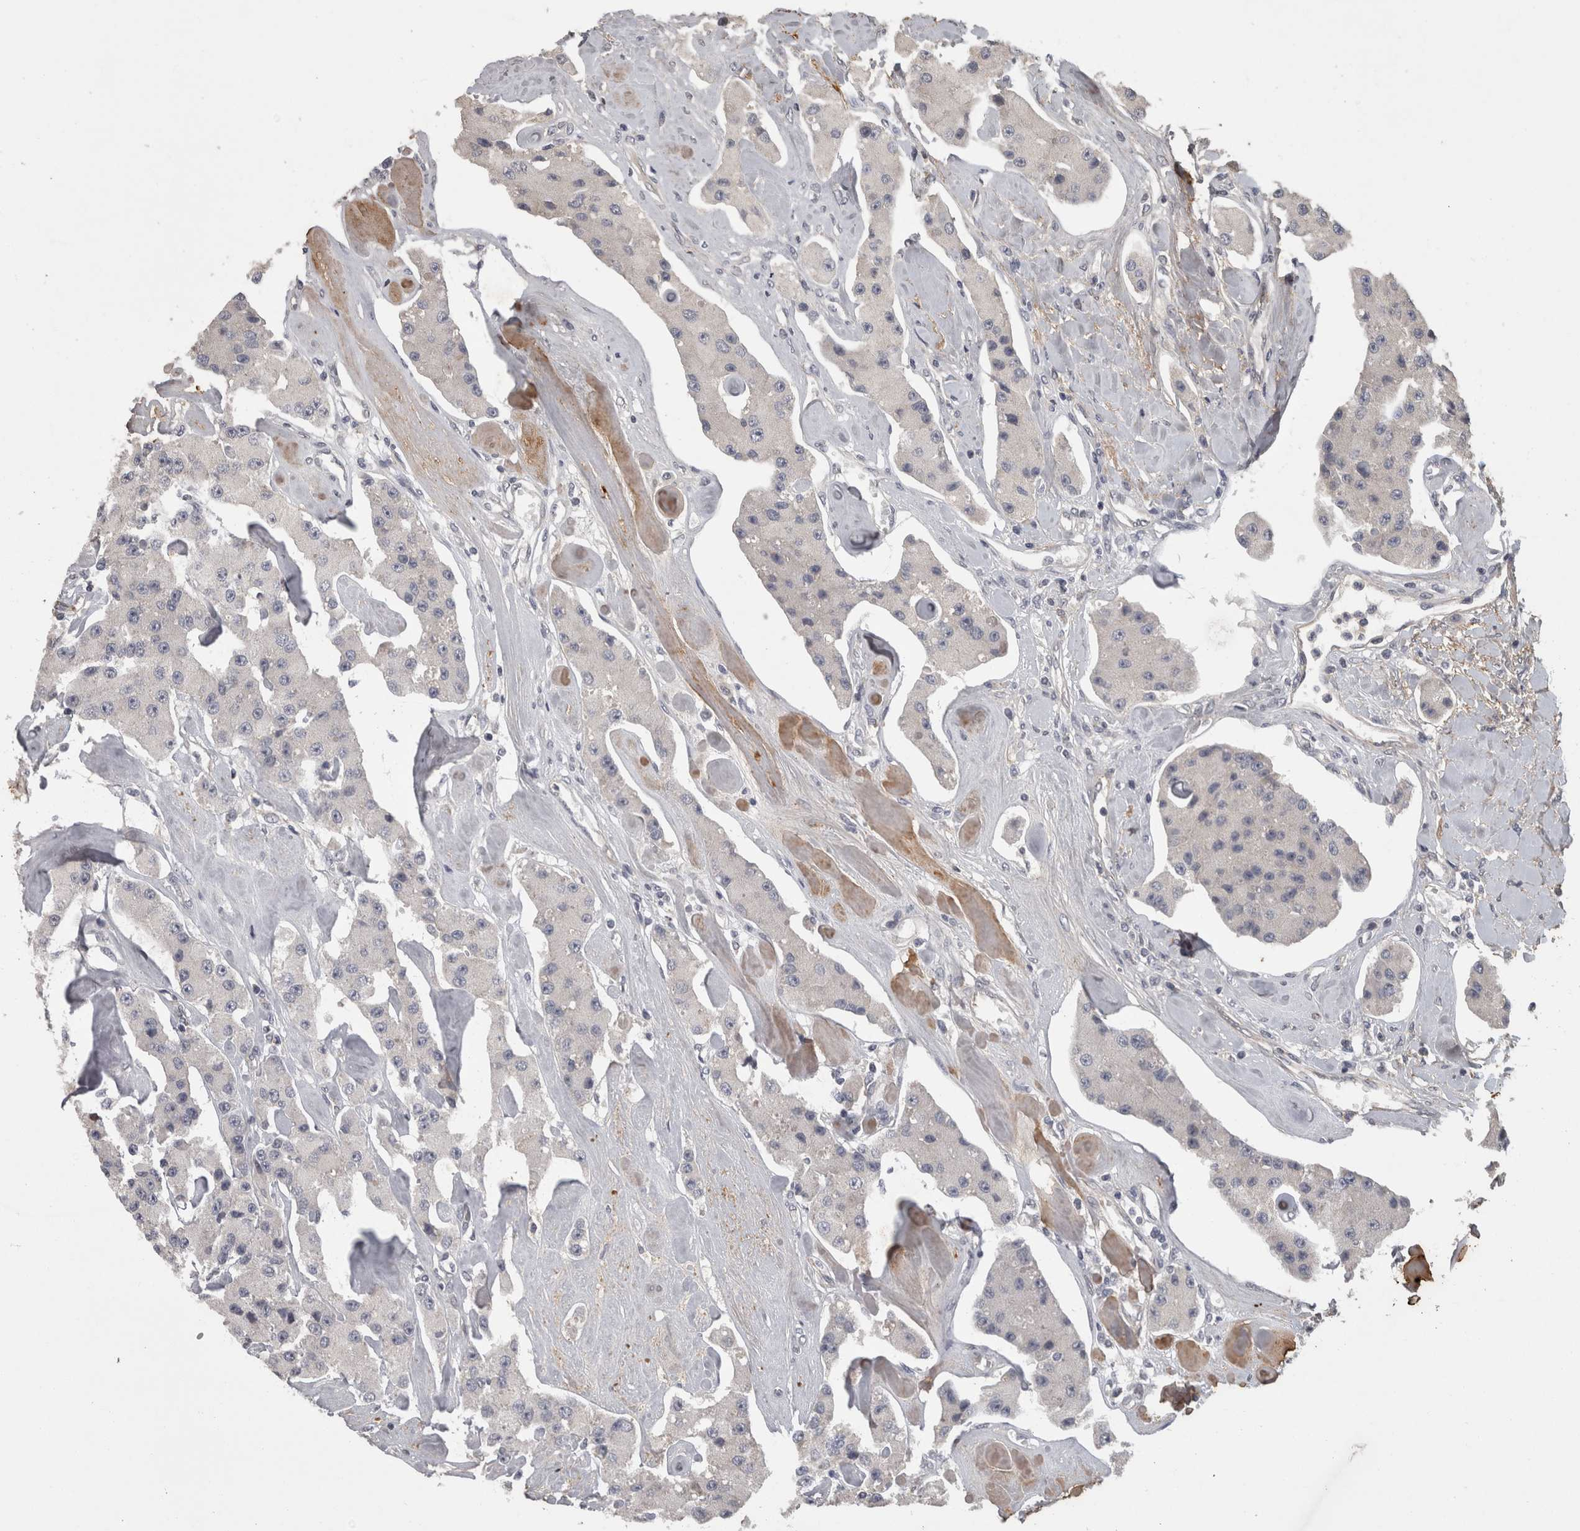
{"staining": {"intensity": "negative", "quantity": "none", "location": "none"}, "tissue": "carcinoid", "cell_type": "Tumor cells", "image_type": "cancer", "snomed": [{"axis": "morphology", "description": "Carcinoid, malignant, NOS"}, {"axis": "topography", "description": "Pancreas"}], "caption": "The IHC image has no significant expression in tumor cells of carcinoid tissue. Brightfield microscopy of immunohistochemistry stained with DAB (brown) and hematoxylin (blue), captured at high magnification.", "gene": "PON3", "patient": {"sex": "male", "age": 41}}